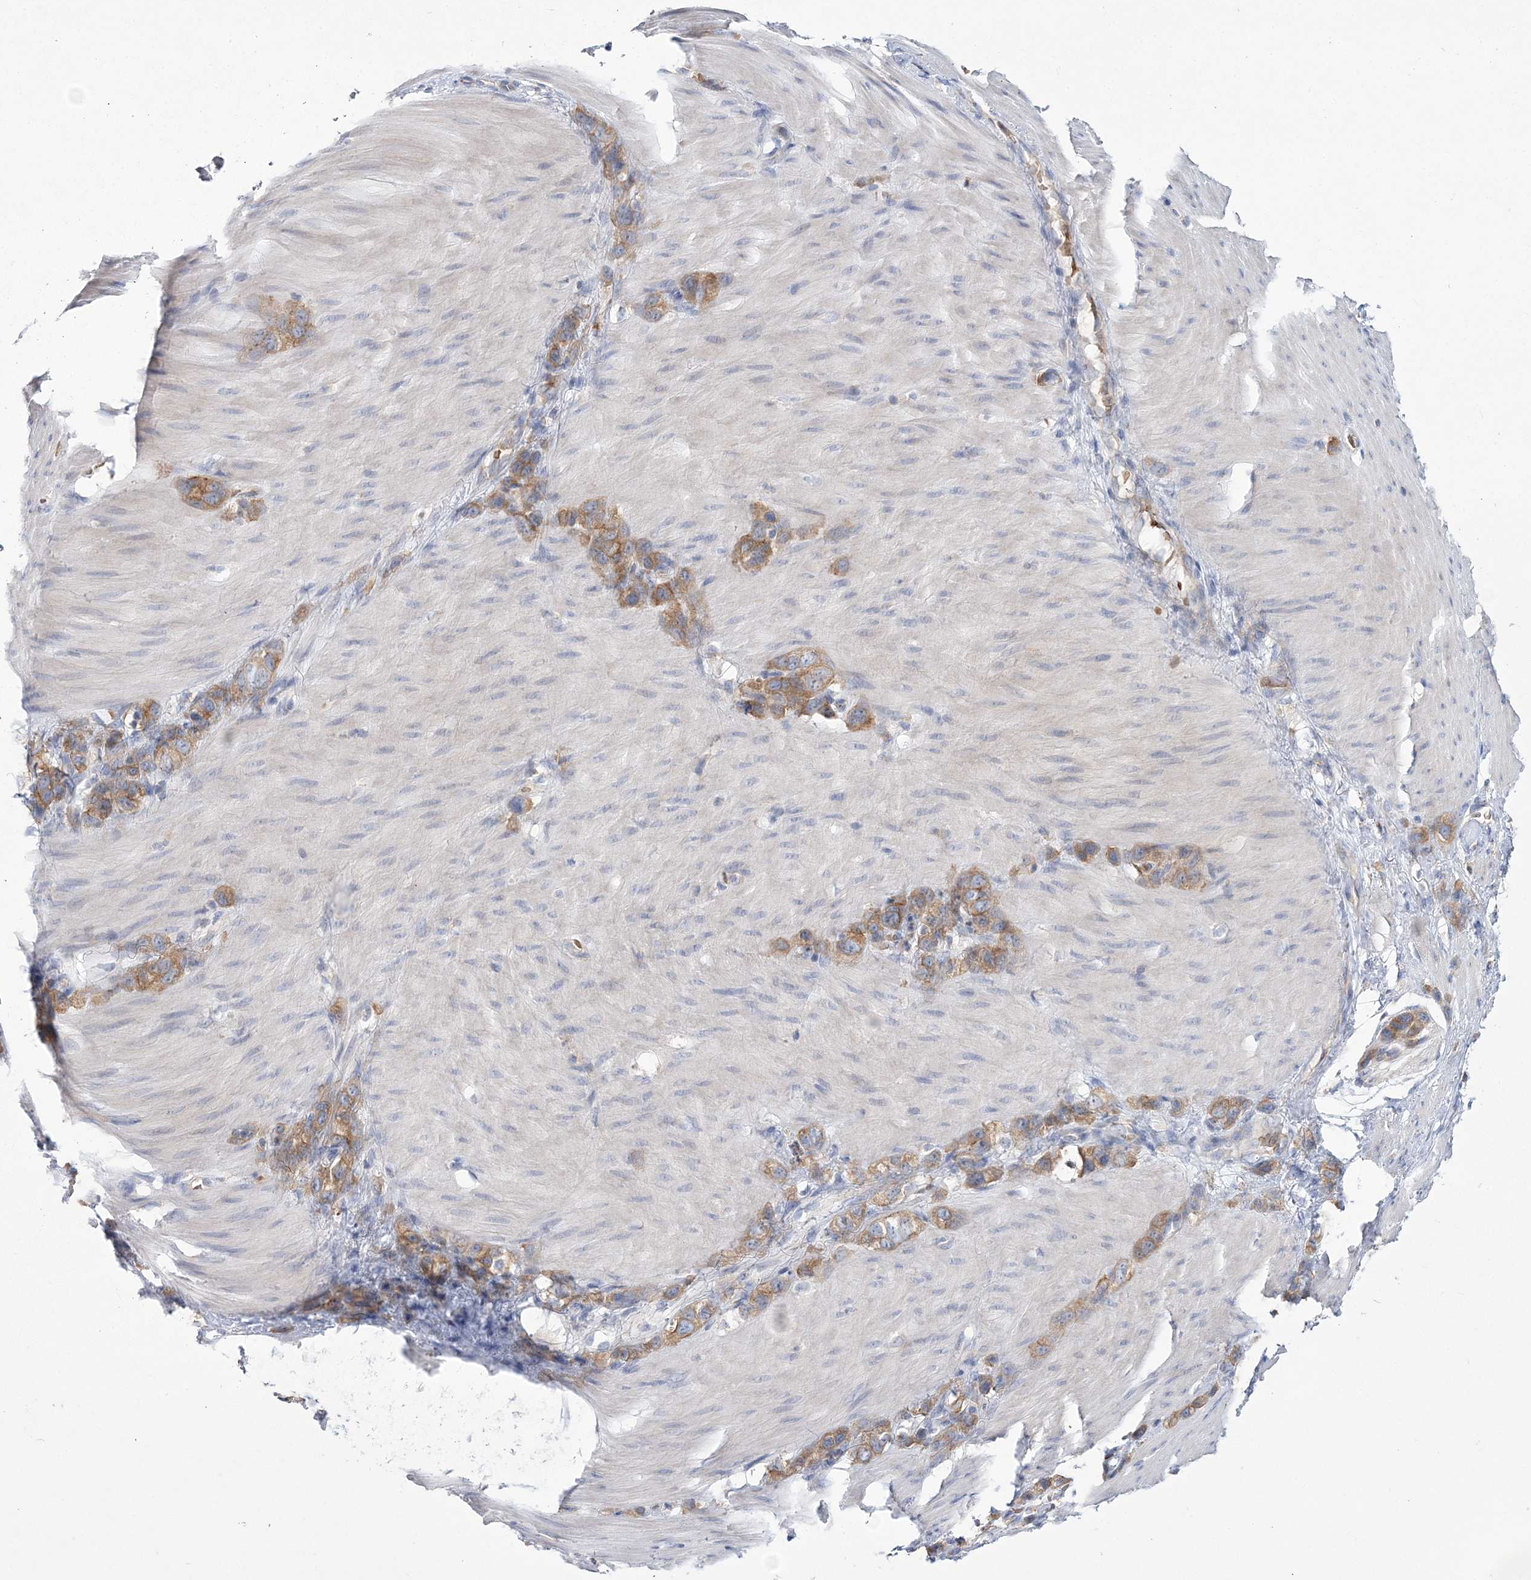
{"staining": {"intensity": "moderate", "quantity": ">75%", "location": "cytoplasmic/membranous"}, "tissue": "stomach cancer", "cell_type": "Tumor cells", "image_type": "cancer", "snomed": [{"axis": "morphology", "description": "Normal tissue, NOS"}, {"axis": "morphology", "description": "Adenocarcinoma, NOS"}, {"axis": "morphology", "description": "Adenocarcinoma, High grade"}, {"axis": "topography", "description": "Stomach, upper"}, {"axis": "topography", "description": "Stomach"}], "caption": "An immunohistochemistry (IHC) micrograph of neoplastic tissue is shown. Protein staining in brown highlights moderate cytoplasmic/membranous positivity in stomach high-grade adenocarcinoma within tumor cells.", "gene": "ATP11B", "patient": {"sex": "female", "age": 65}}